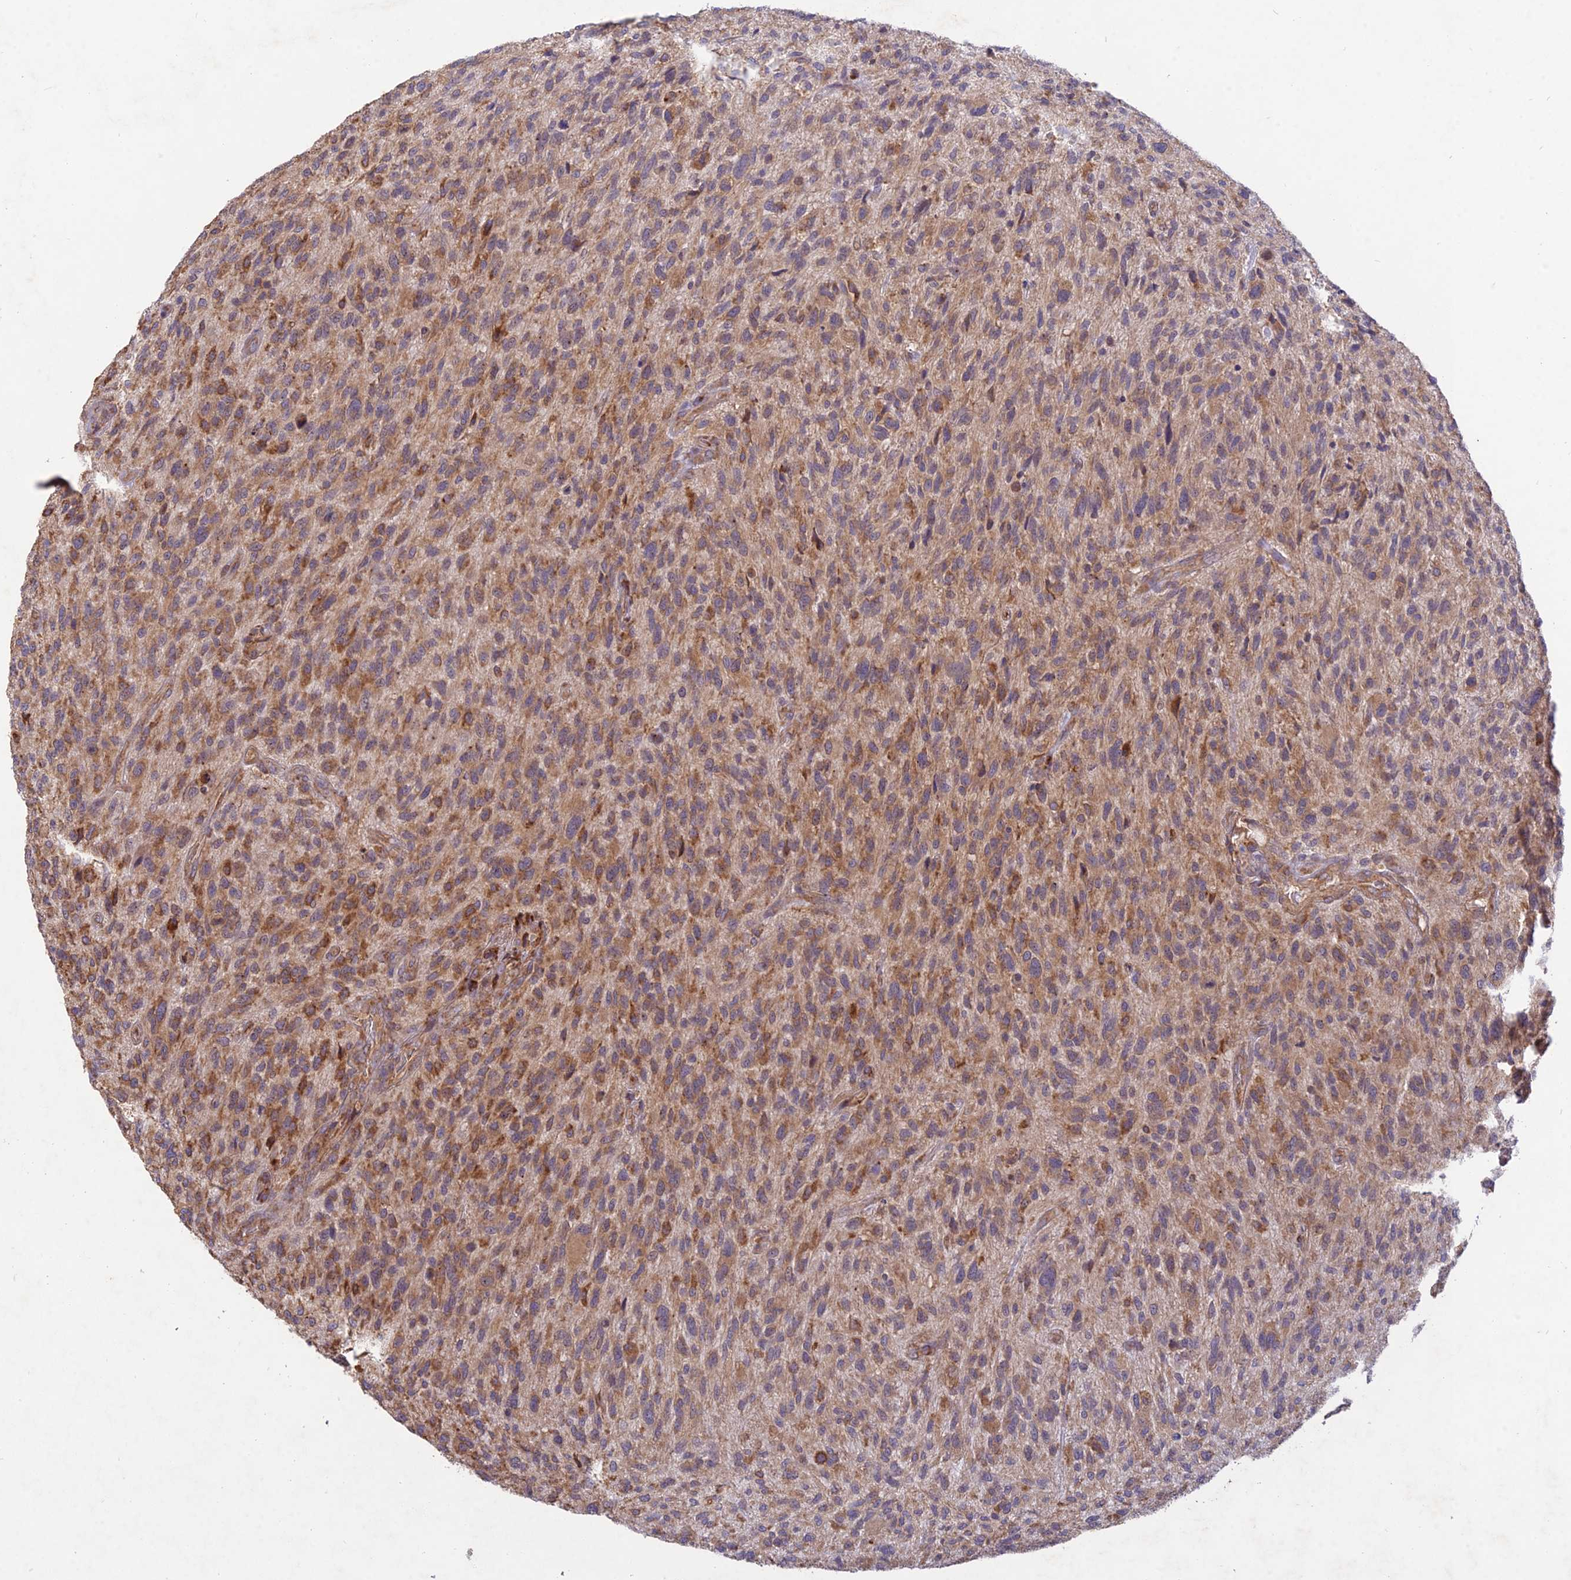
{"staining": {"intensity": "moderate", "quantity": "25%-75%", "location": "cytoplasmic/membranous"}, "tissue": "glioma", "cell_type": "Tumor cells", "image_type": "cancer", "snomed": [{"axis": "morphology", "description": "Glioma, malignant, High grade"}, {"axis": "topography", "description": "Brain"}], "caption": "A brown stain highlights moderate cytoplasmic/membranous positivity of a protein in human glioma tumor cells. The staining was performed using DAB to visualize the protein expression in brown, while the nuclei were stained in blue with hematoxylin (Magnification: 20x).", "gene": "NXNL2", "patient": {"sex": "male", "age": 47}}